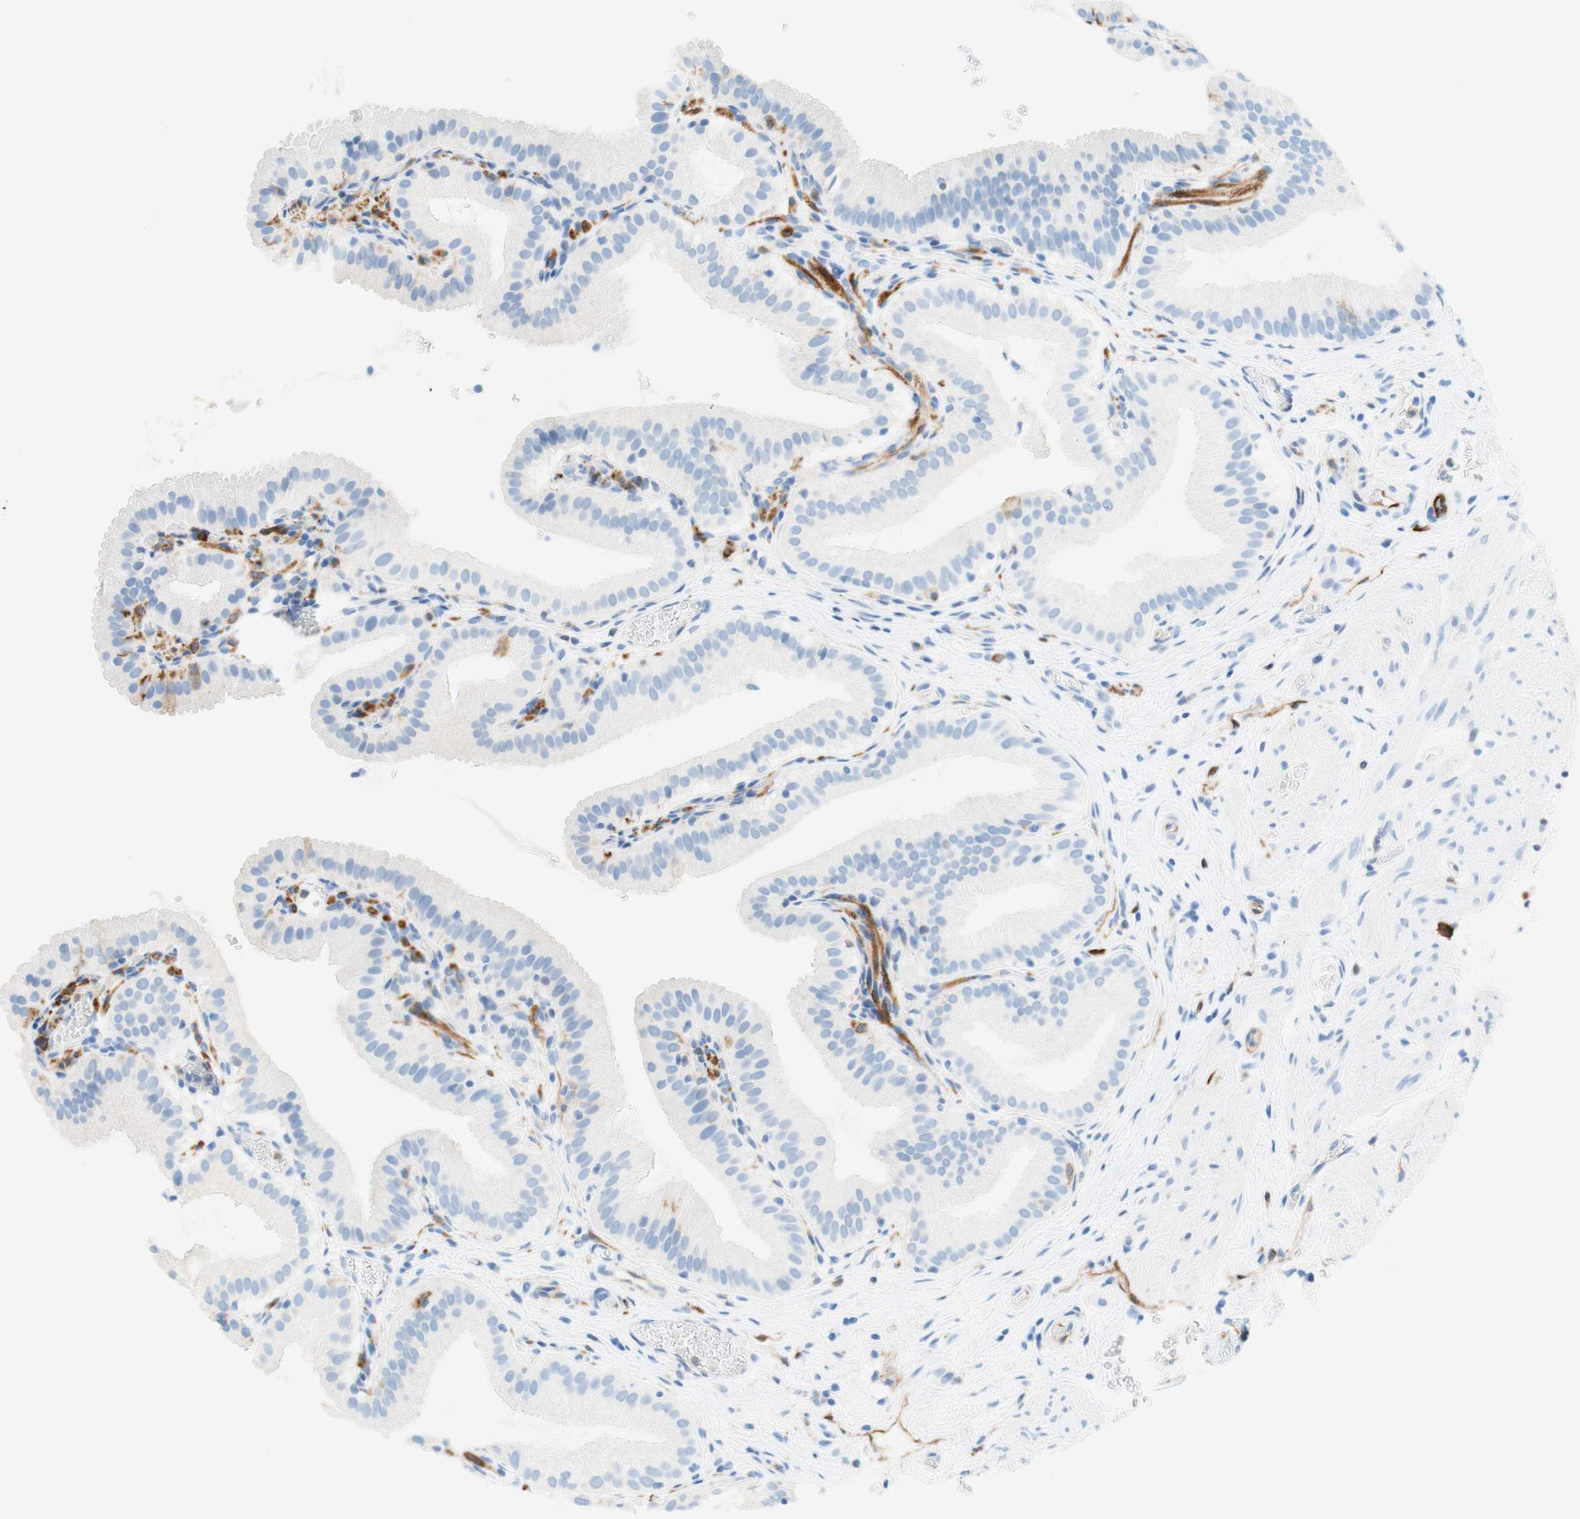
{"staining": {"intensity": "weak", "quantity": "<25%", "location": "cytoplasmic/membranous"}, "tissue": "gallbladder", "cell_type": "Glandular cells", "image_type": "normal", "snomed": [{"axis": "morphology", "description": "Normal tissue, NOS"}, {"axis": "topography", "description": "Gallbladder"}], "caption": "The histopathology image reveals no significant staining in glandular cells of gallbladder. Nuclei are stained in blue.", "gene": "STMN1", "patient": {"sex": "male", "age": 54}}